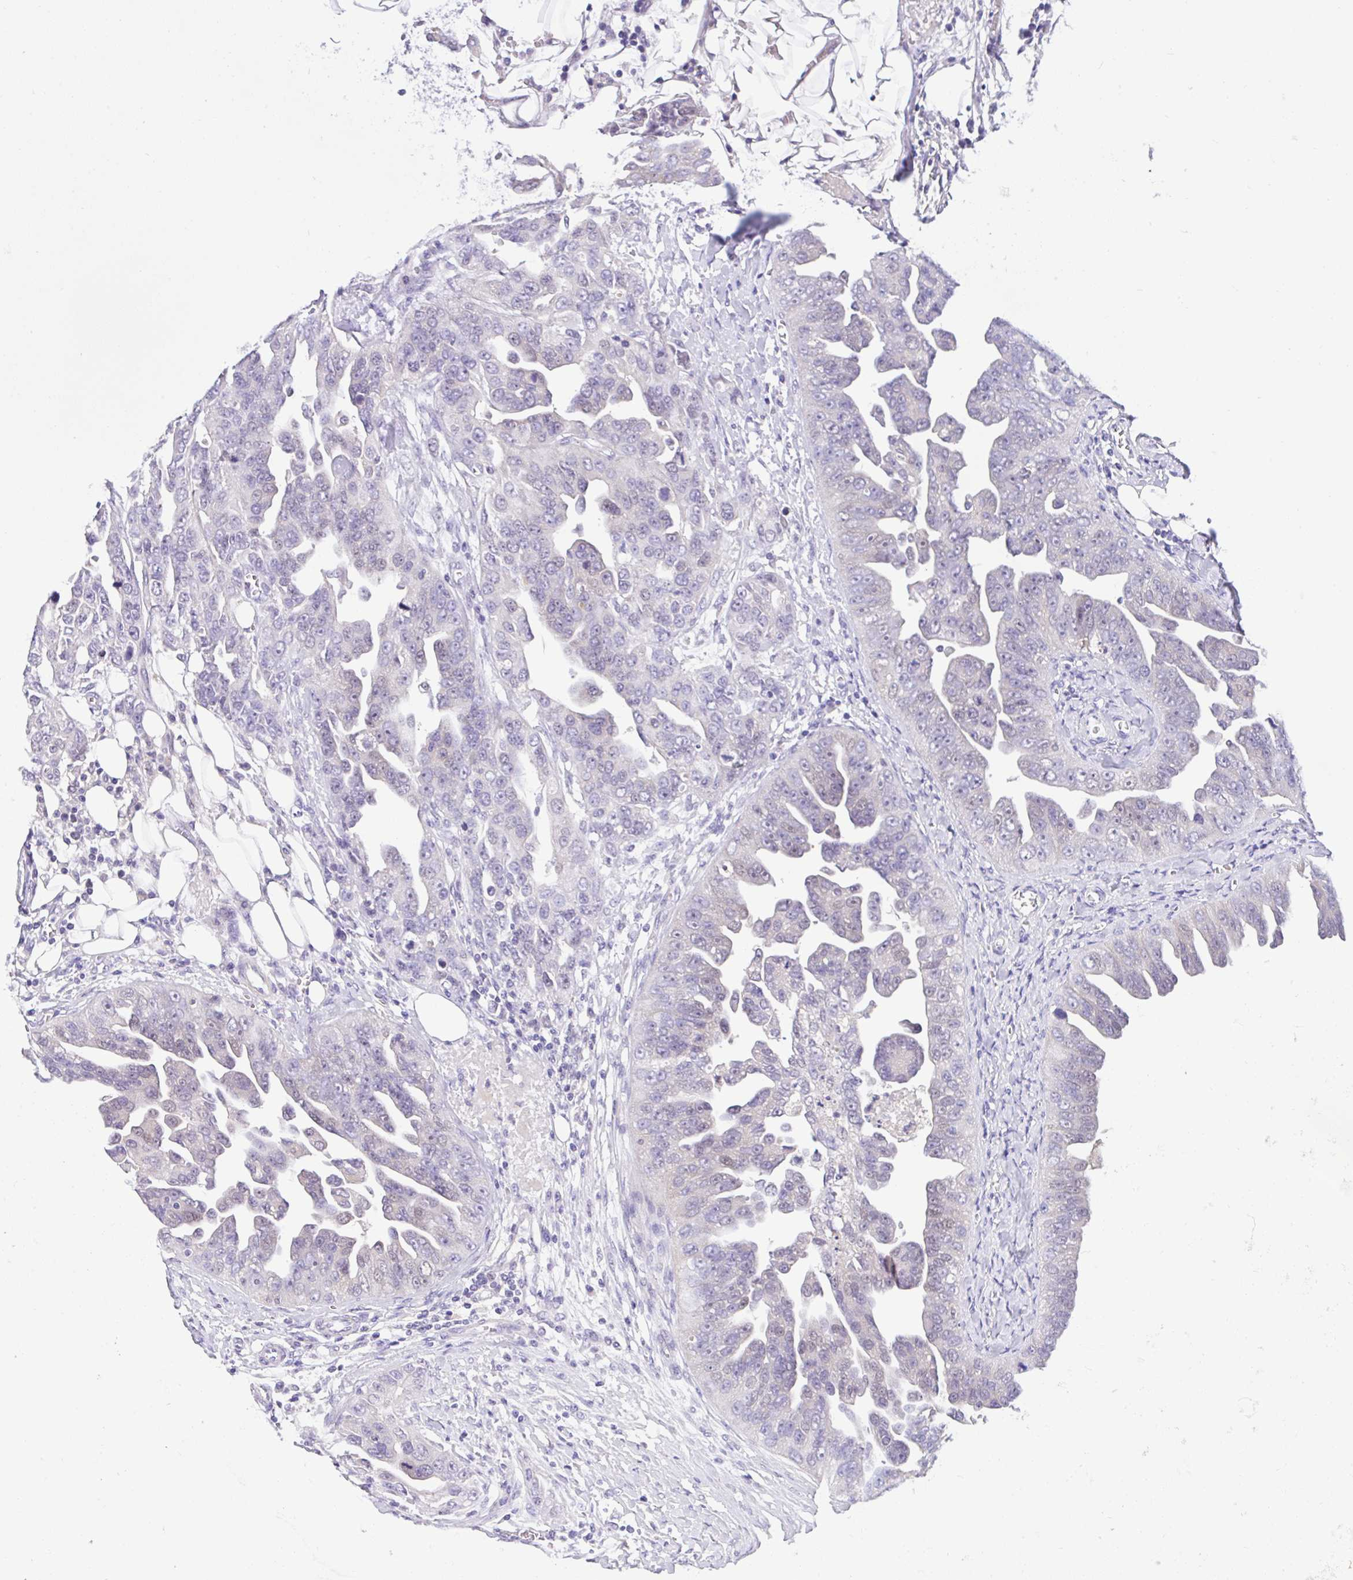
{"staining": {"intensity": "negative", "quantity": "none", "location": "none"}, "tissue": "ovarian cancer", "cell_type": "Tumor cells", "image_type": "cancer", "snomed": [{"axis": "morphology", "description": "Cystadenocarcinoma, serous, NOS"}, {"axis": "topography", "description": "Ovary"}], "caption": "This is a photomicrograph of immunohistochemistry (IHC) staining of ovarian cancer, which shows no staining in tumor cells. The staining is performed using DAB (3,3'-diaminobenzidine) brown chromogen with nuclei counter-stained in using hematoxylin.", "gene": "ANO4", "patient": {"sex": "female", "age": 75}}